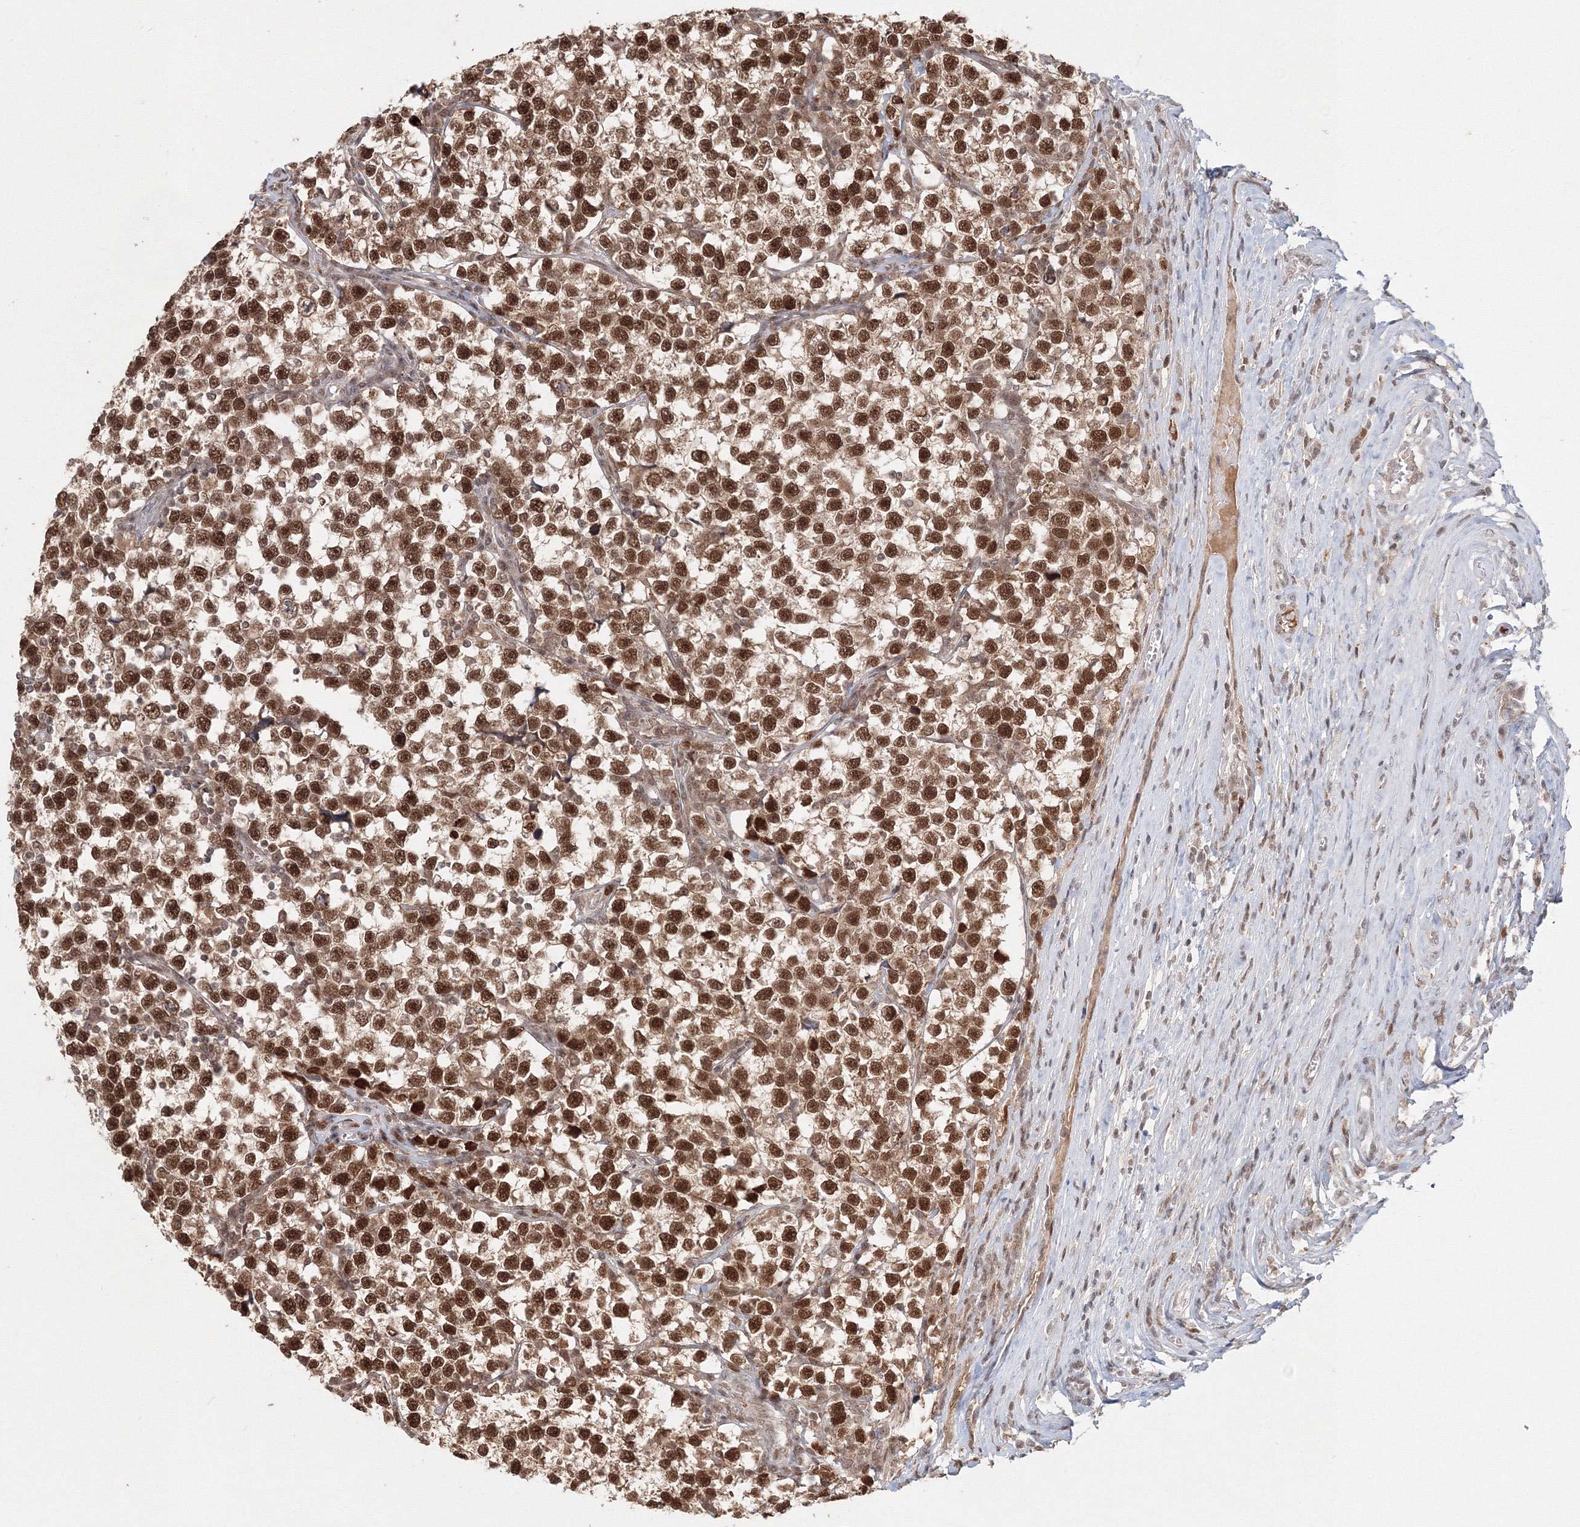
{"staining": {"intensity": "strong", "quantity": ">75%", "location": "nuclear"}, "tissue": "testis cancer", "cell_type": "Tumor cells", "image_type": "cancer", "snomed": [{"axis": "morphology", "description": "Normal tissue, NOS"}, {"axis": "morphology", "description": "Seminoma, NOS"}, {"axis": "topography", "description": "Testis"}], "caption": "Testis cancer (seminoma) was stained to show a protein in brown. There is high levels of strong nuclear positivity in approximately >75% of tumor cells.", "gene": "IWS1", "patient": {"sex": "male", "age": 43}}